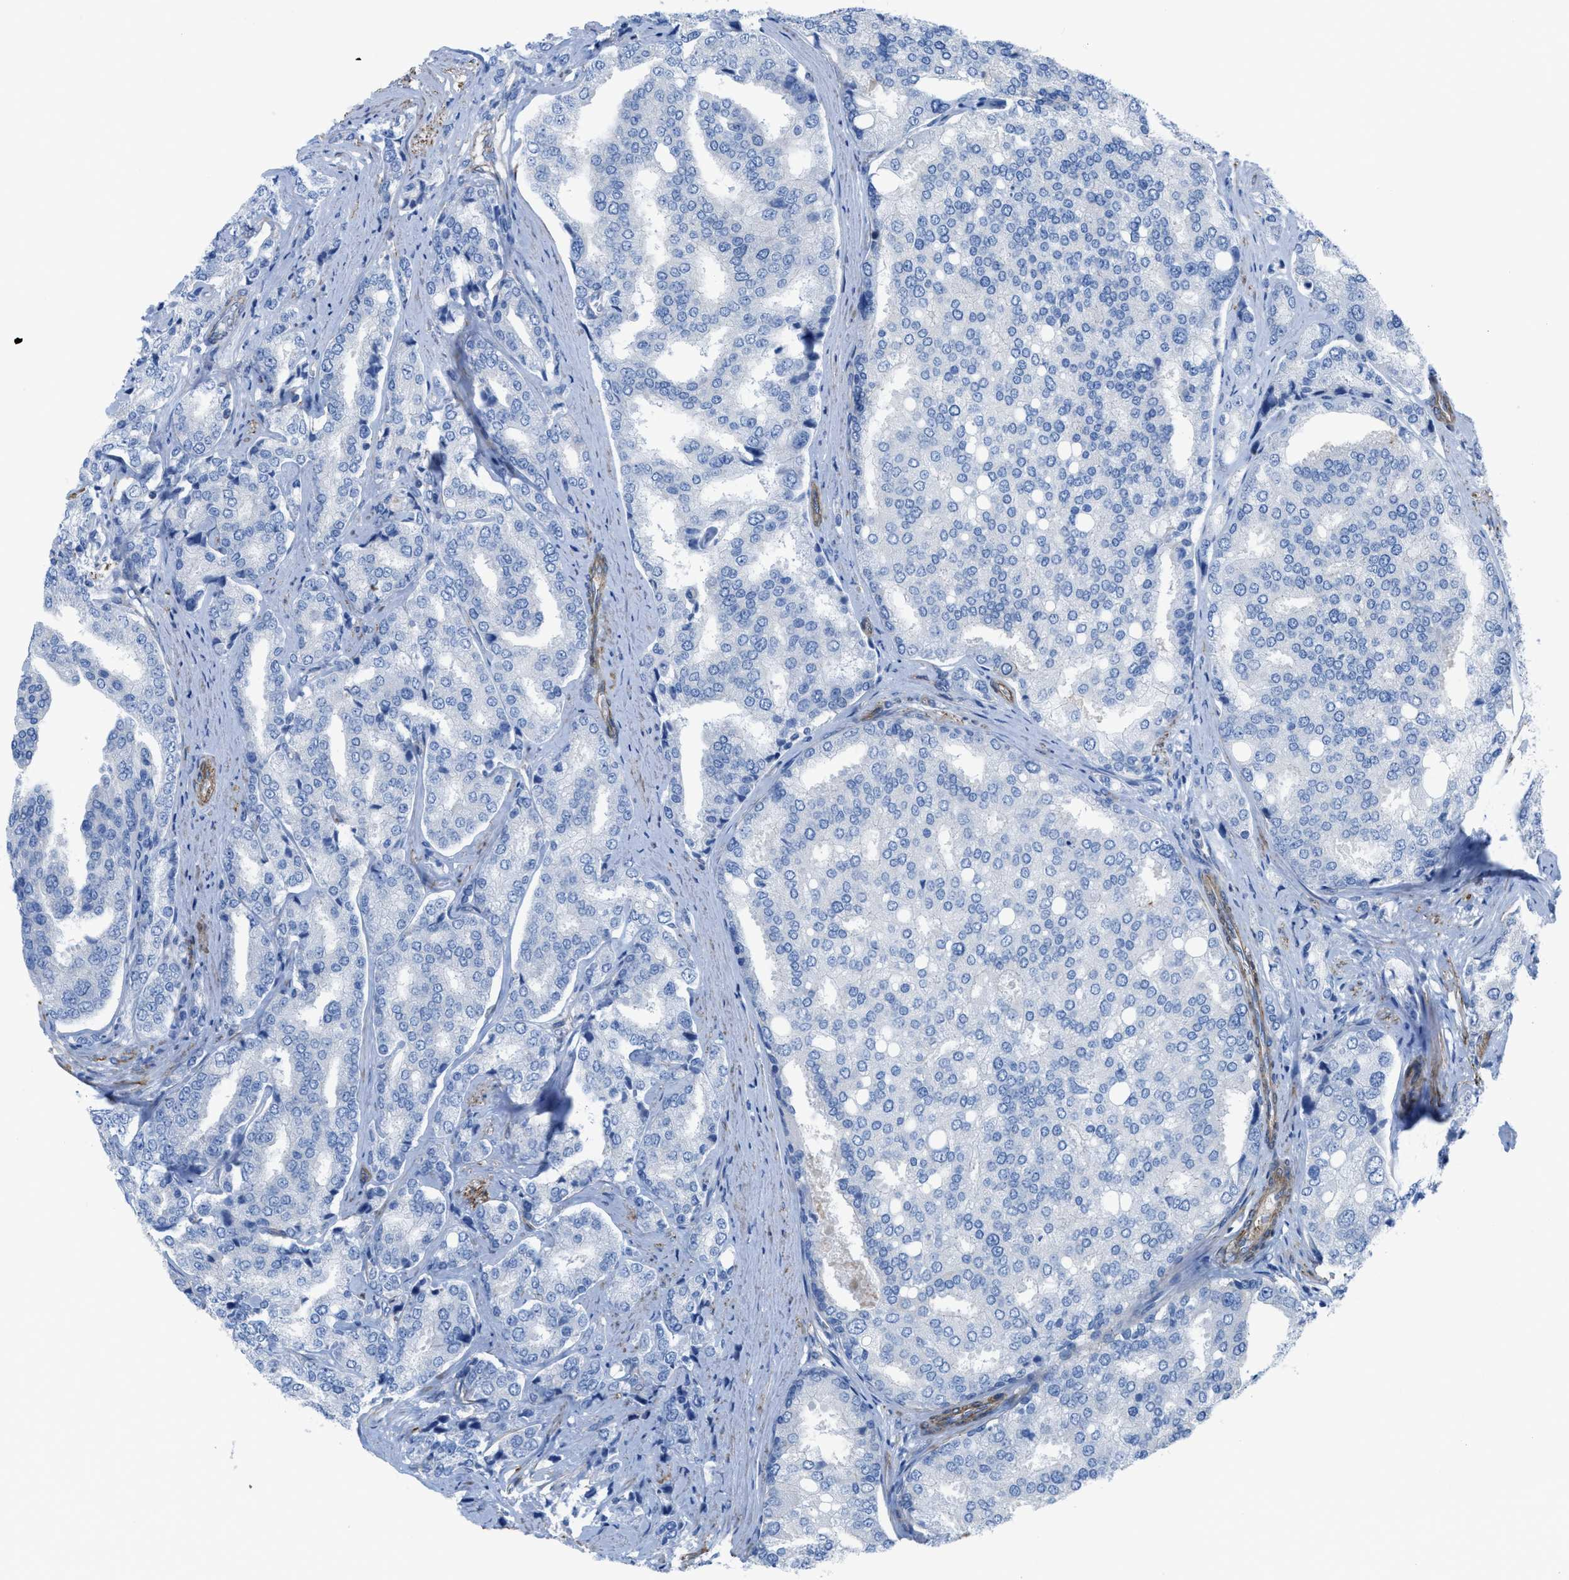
{"staining": {"intensity": "negative", "quantity": "none", "location": "none"}, "tissue": "prostate cancer", "cell_type": "Tumor cells", "image_type": "cancer", "snomed": [{"axis": "morphology", "description": "Adenocarcinoma, High grade"}, {"axis": "topography", "description": "Prostate"}], "caption": "Tumor cells show no significant protein expression in high-grade adenocarcinoma (prostate).", "gene": "KCNH7", "patient": {"sex": "male", "age": 50}}